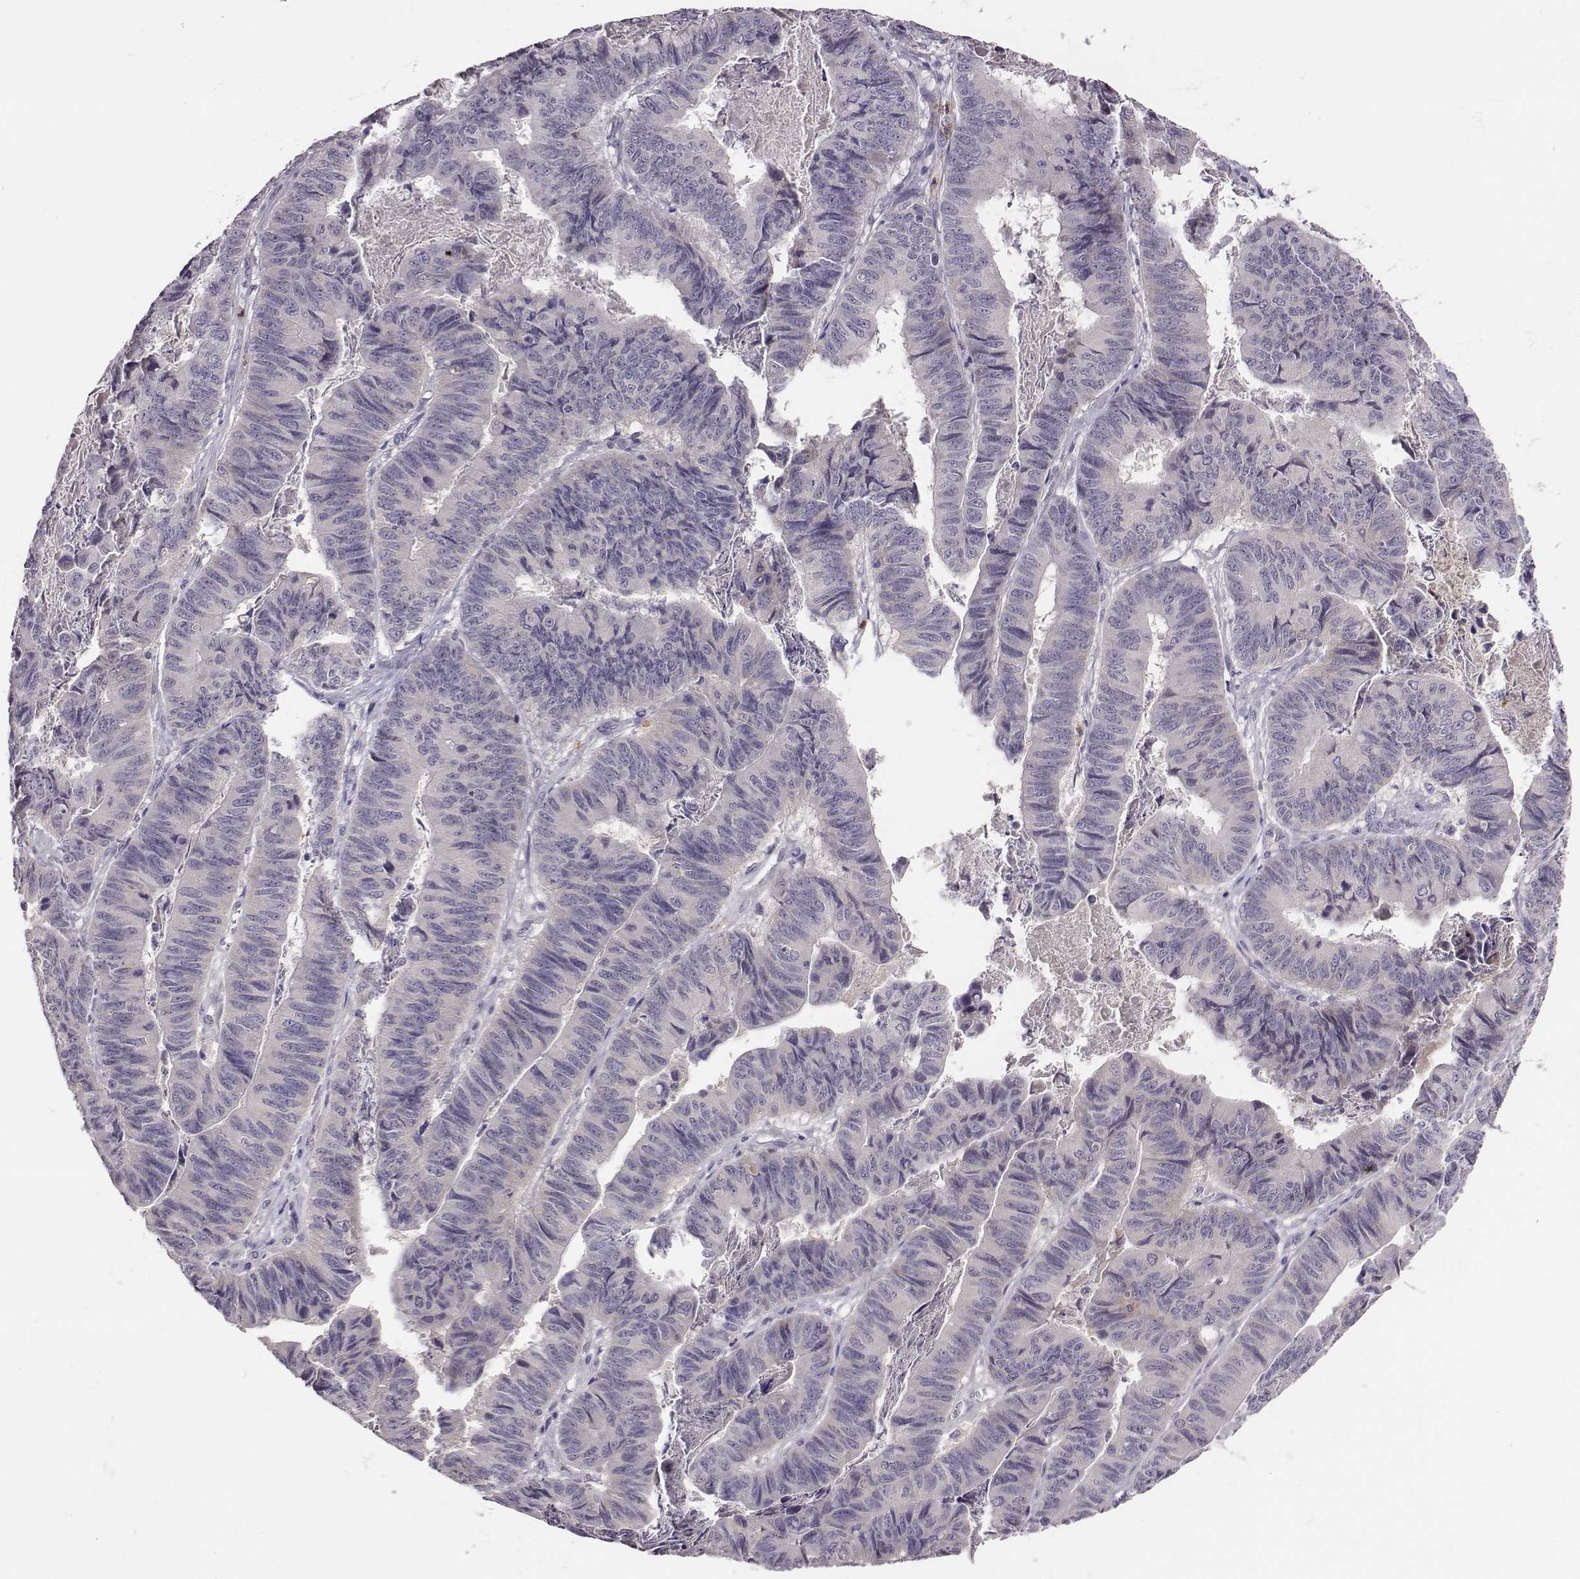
{"staining": {"intensity": "negative", "quantity": "none", "location": "none"}, "tissue": "stomach cancer", "cell_type": "Tumor cells", "image_type": "cancer", "snomed": [{"axis": "morphology", "description": "Adenocarcinoma, NOS"}, {"axis": "topography", "description": "Stomach, lower"}], "caption": "Tumor cells show no significant staining in stomach cancer (adenocarcinoma).", "gene": "KMO", "patient": {"sex": "male", "age": 77}}